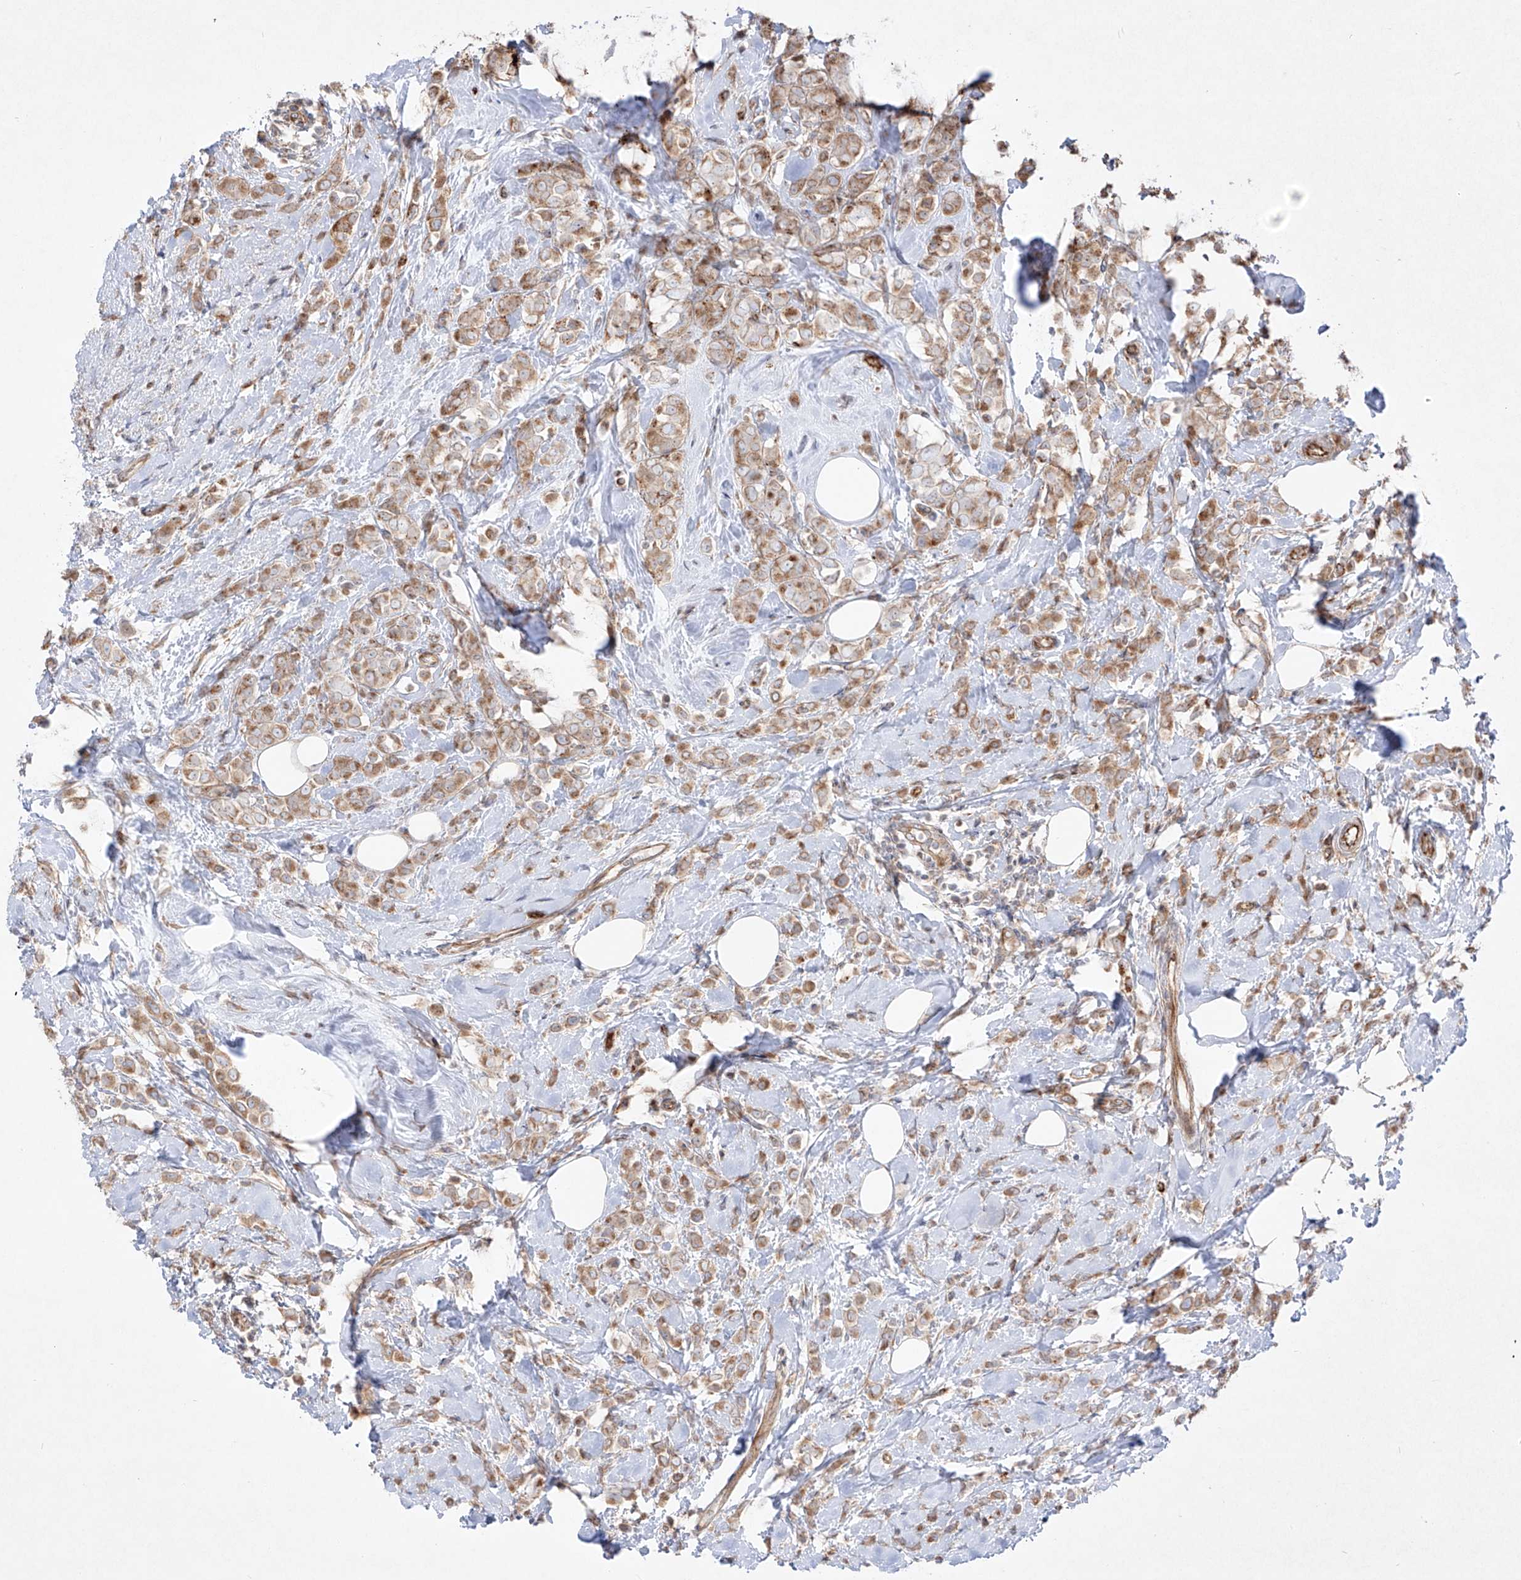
{"staining": {"intensity": "moderate", "quantity": ">75%", "location": "cytoplasmic/membranous"}, "tissue": "breast cancer", "cell_type": "Tumor cells", "image_type": "cancer", "snomed": [{"axis": "morphology", "description": "Lobular carcinoma"}, {"axis": "topography", "description": "Breast"}], "caption": "Protein analysis of breast cancer tissue reveals moderate cytoplasmic/membranous staining in approximately >75% of tumor cells. The protein of interest is stained brown, and the nuclei are stained in blue (DAB (3,3'-diaminobenzidine) IHC with brightfield microscopy, high magnification).", "gene": "YKT6", "patient": {"sex": "female", "age": 47}}